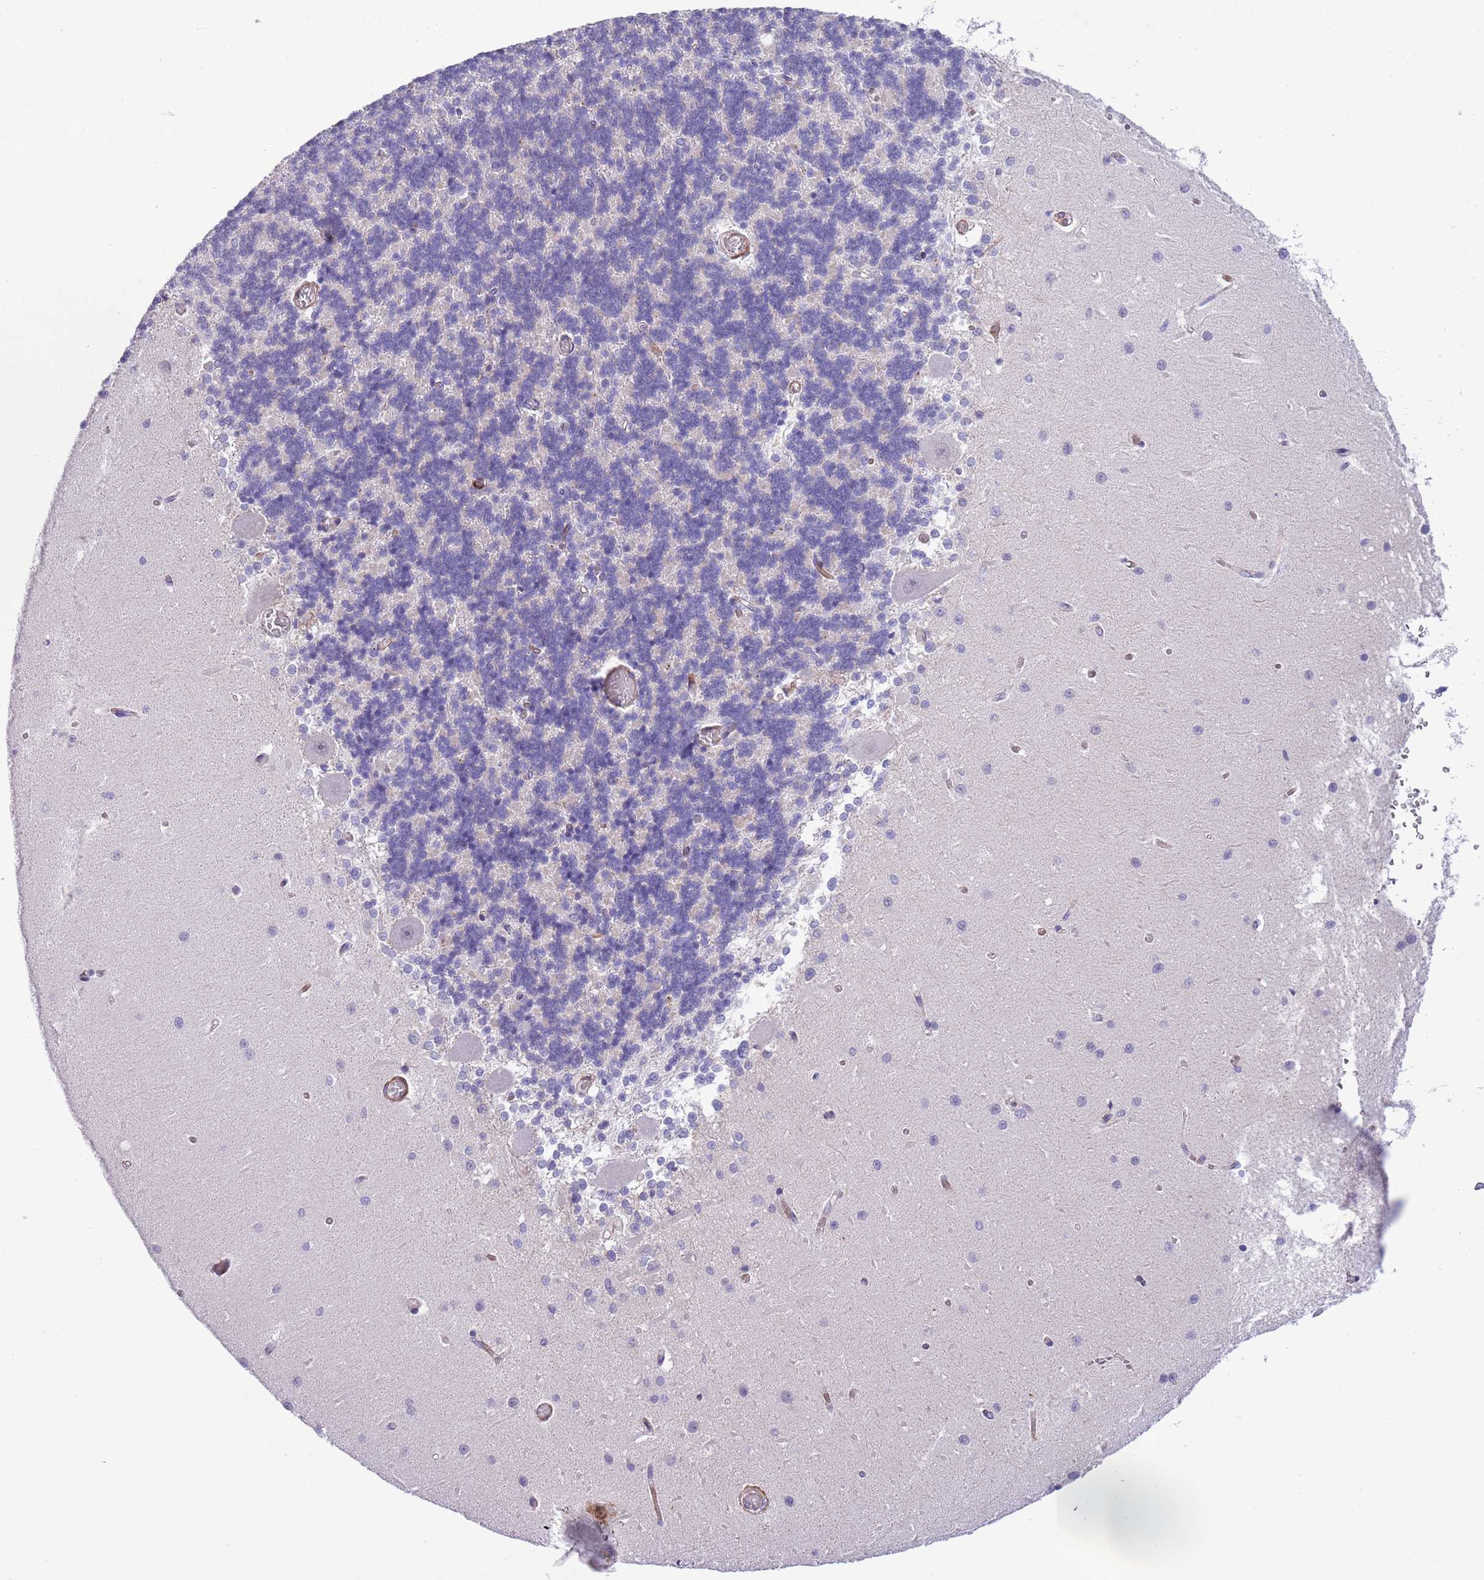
{"staining": {"intensity": "negative", "quantity": "none", "location": "none"}, "tissue": "cerebellum", "cell_type": "Cells in granular layer", "image_type": "normal", "snomed": [{"axis": "morphology", "description": "Normal tissue, NOS"}, {"axis": "topography", "description": "Cerebellum"}], "caption": "The immunohistochemistry (IHC) image has no significant staining in cells in granular layer of cerebellum. (Brightfield microscopy of DAB immunohistochemistry at high magnification).", "gene": "MRPL32", "patient": {"sex": "male", "age": 37}}